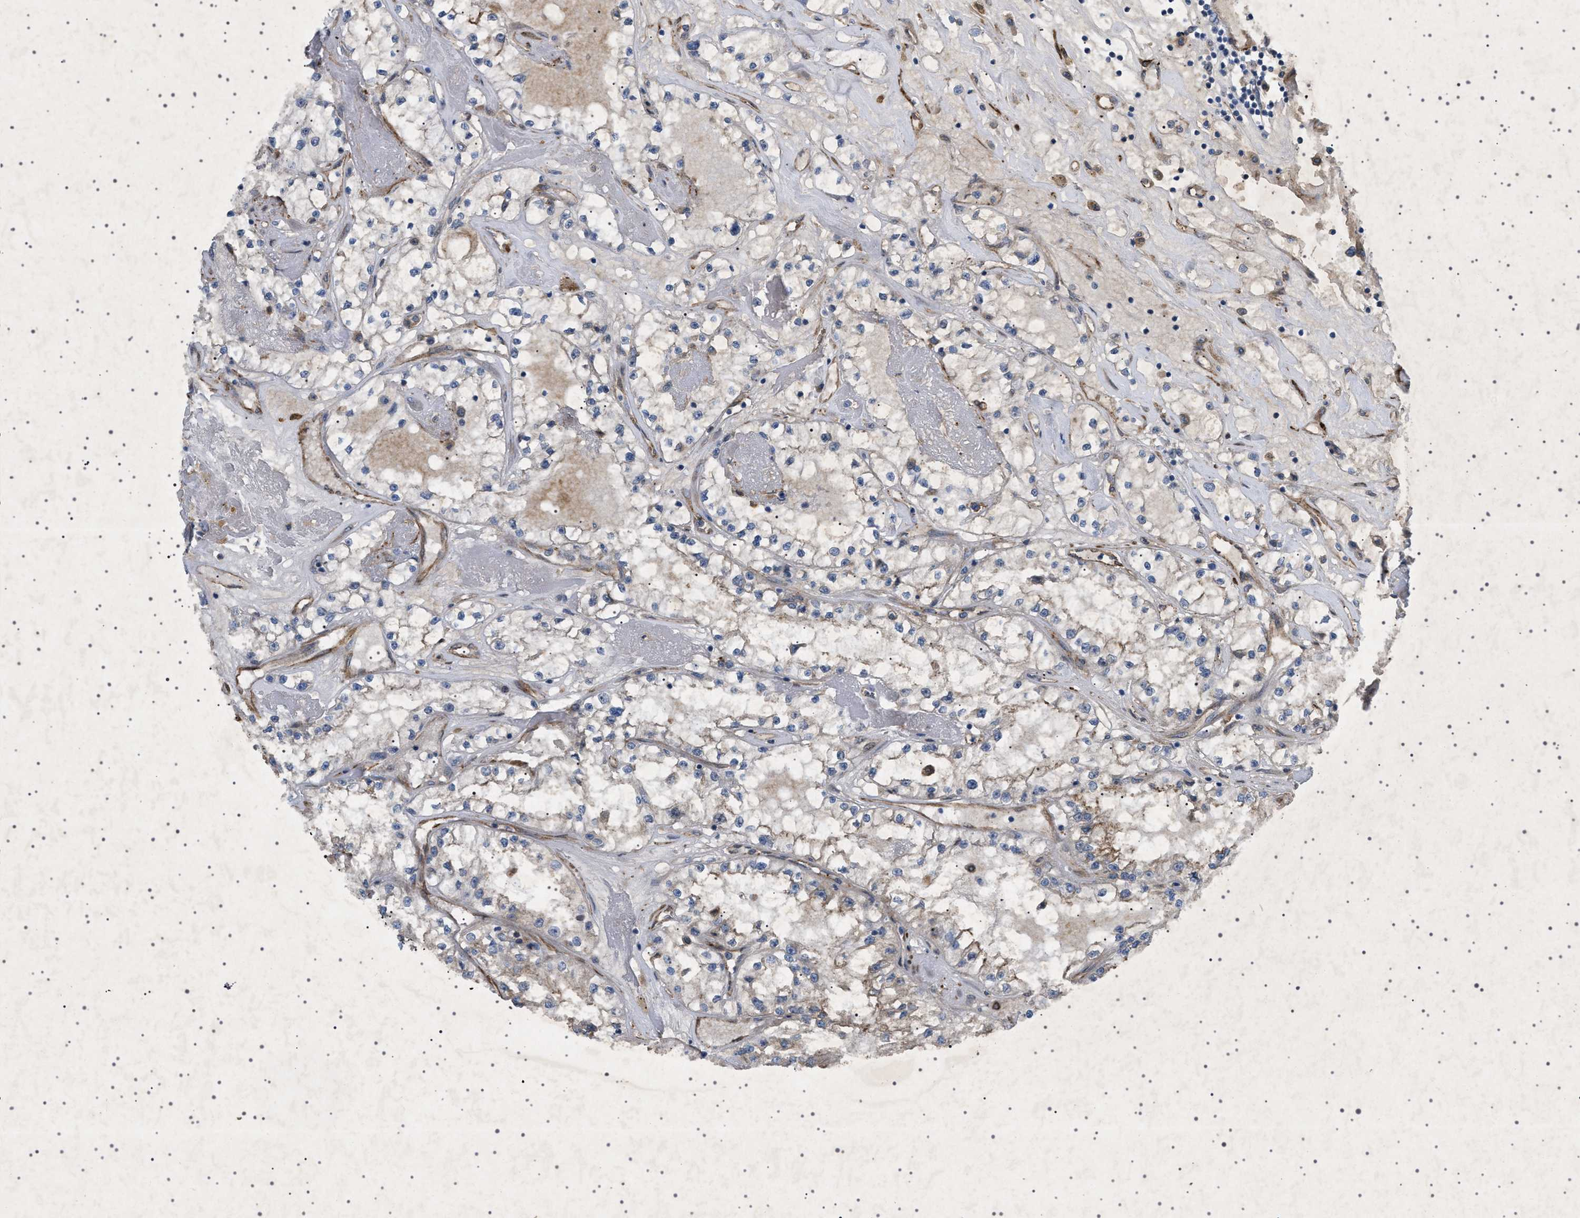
{"staining": {"intensity": "negative", "quantity": "none", "location": "none"}, "tissue": "renal cancer", "cell_type": "Tumor cells", "image_type": "cancer", "snomed": [{"axis": "morphology", "description": "Adenocarcinoma, NOS"}, {"axis": "topography", "description": "Kidney"}], "caption": "IHC micrograph of neoplastic tissue: human renal cancer (adenocarcinoma) stained with DAB reveals no significant protein expression in tumor cells. The staining is performed using DAB (3,3'-diaminobenzidine) brown chromogen with nuclei counter-stained in using hematoxylin.", "gene": "CCDC186", "patient": {"sex": "male", "age": 56}}